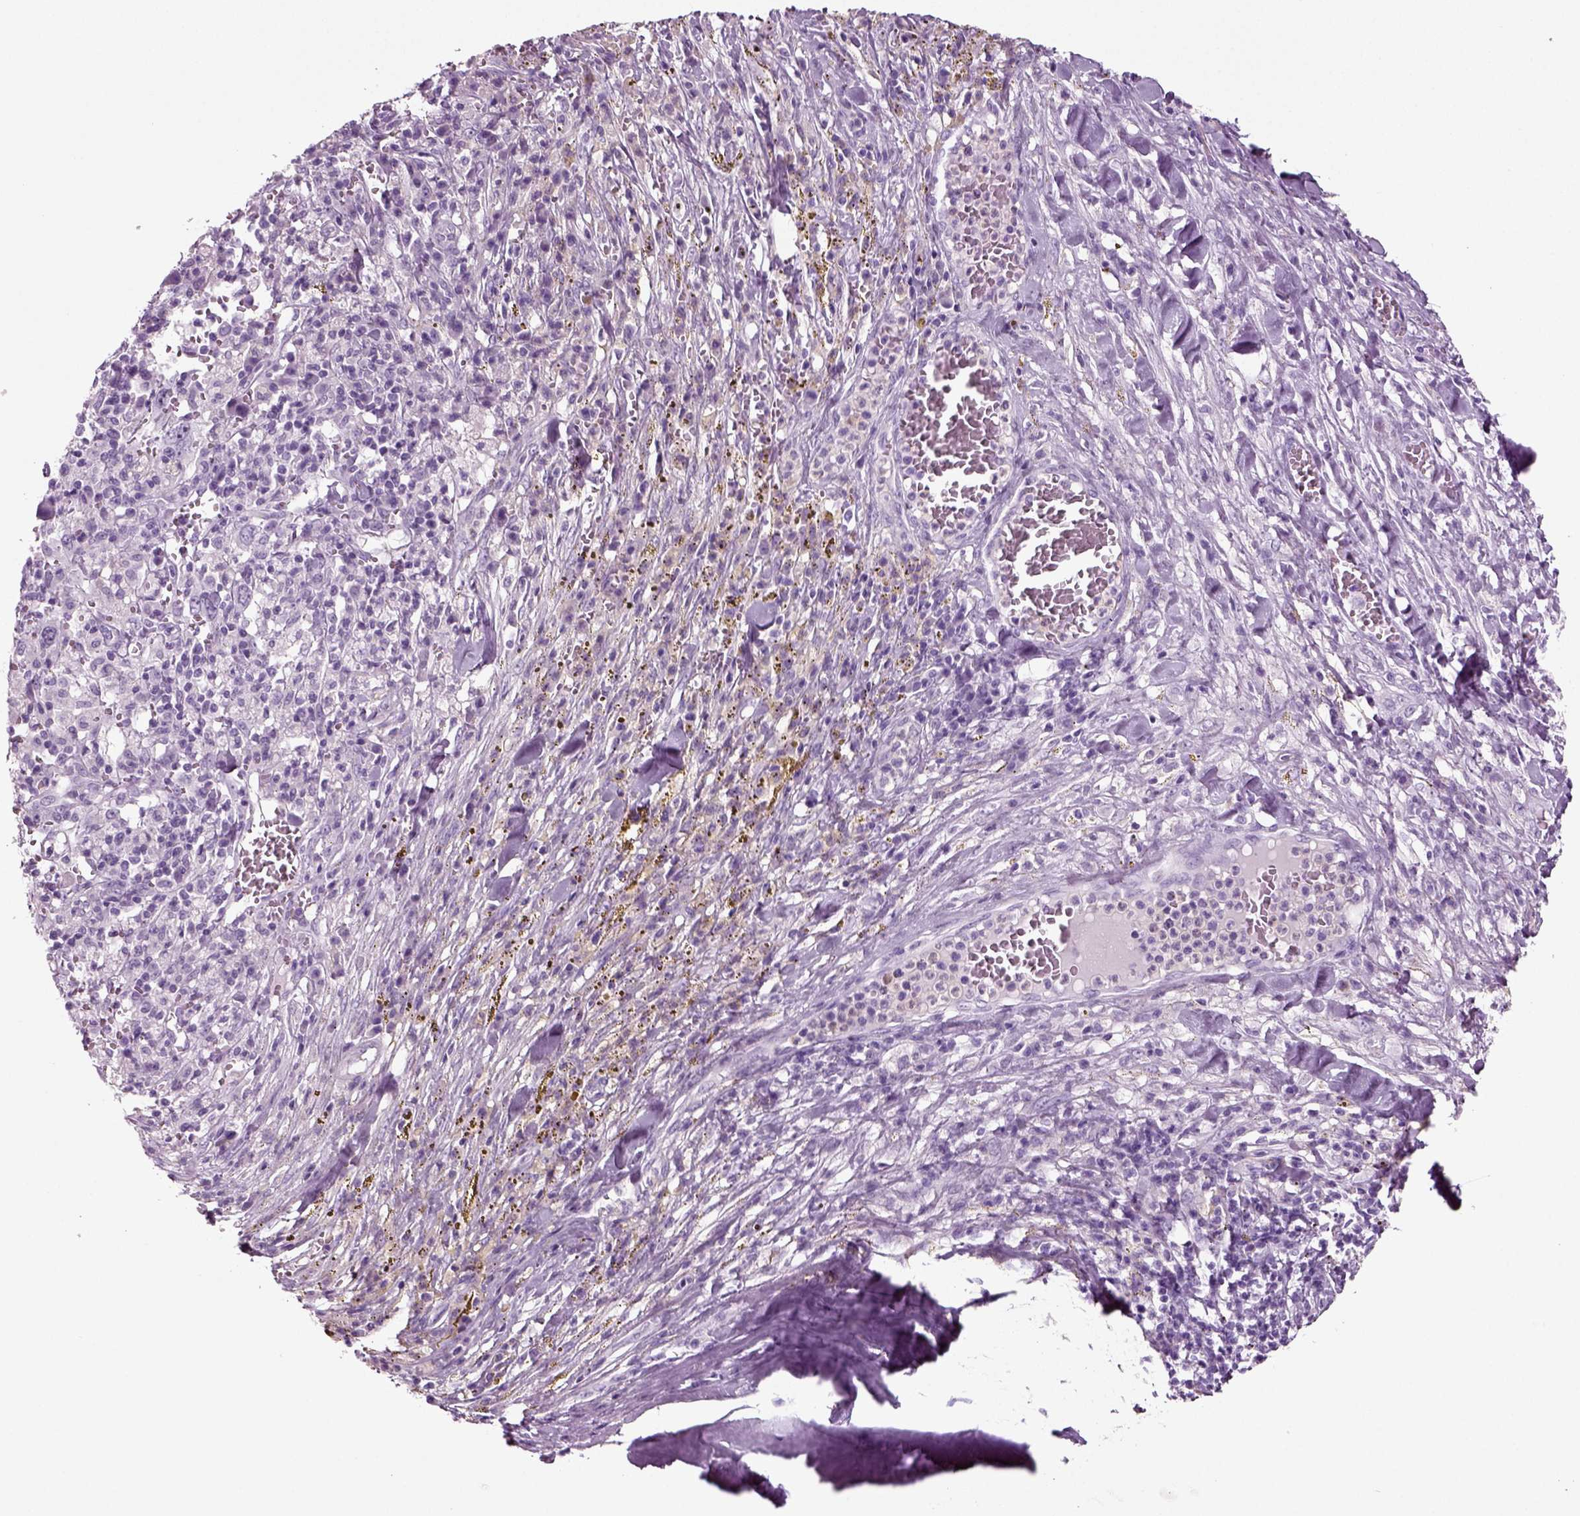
{"staining": {"intensity": "negative", "quantity": "none", "location": "none"}, "tissue": "melanoma", "cell_type": "Tumor cells", "image_type": "cancer", "snomed": [{"axis": "morphology", "description": "Malignant melanoma, NOS"}, {"axis": "topography", "description": "Skin"}], "caption": "The image shows no staining of tumor cells in malignant melanoma. (DAB immunohistochemistry visualized using brightfield microscopy, high magnification).", "gene": "CRABP1", "patient": {"sex": "female", "age": 91}}